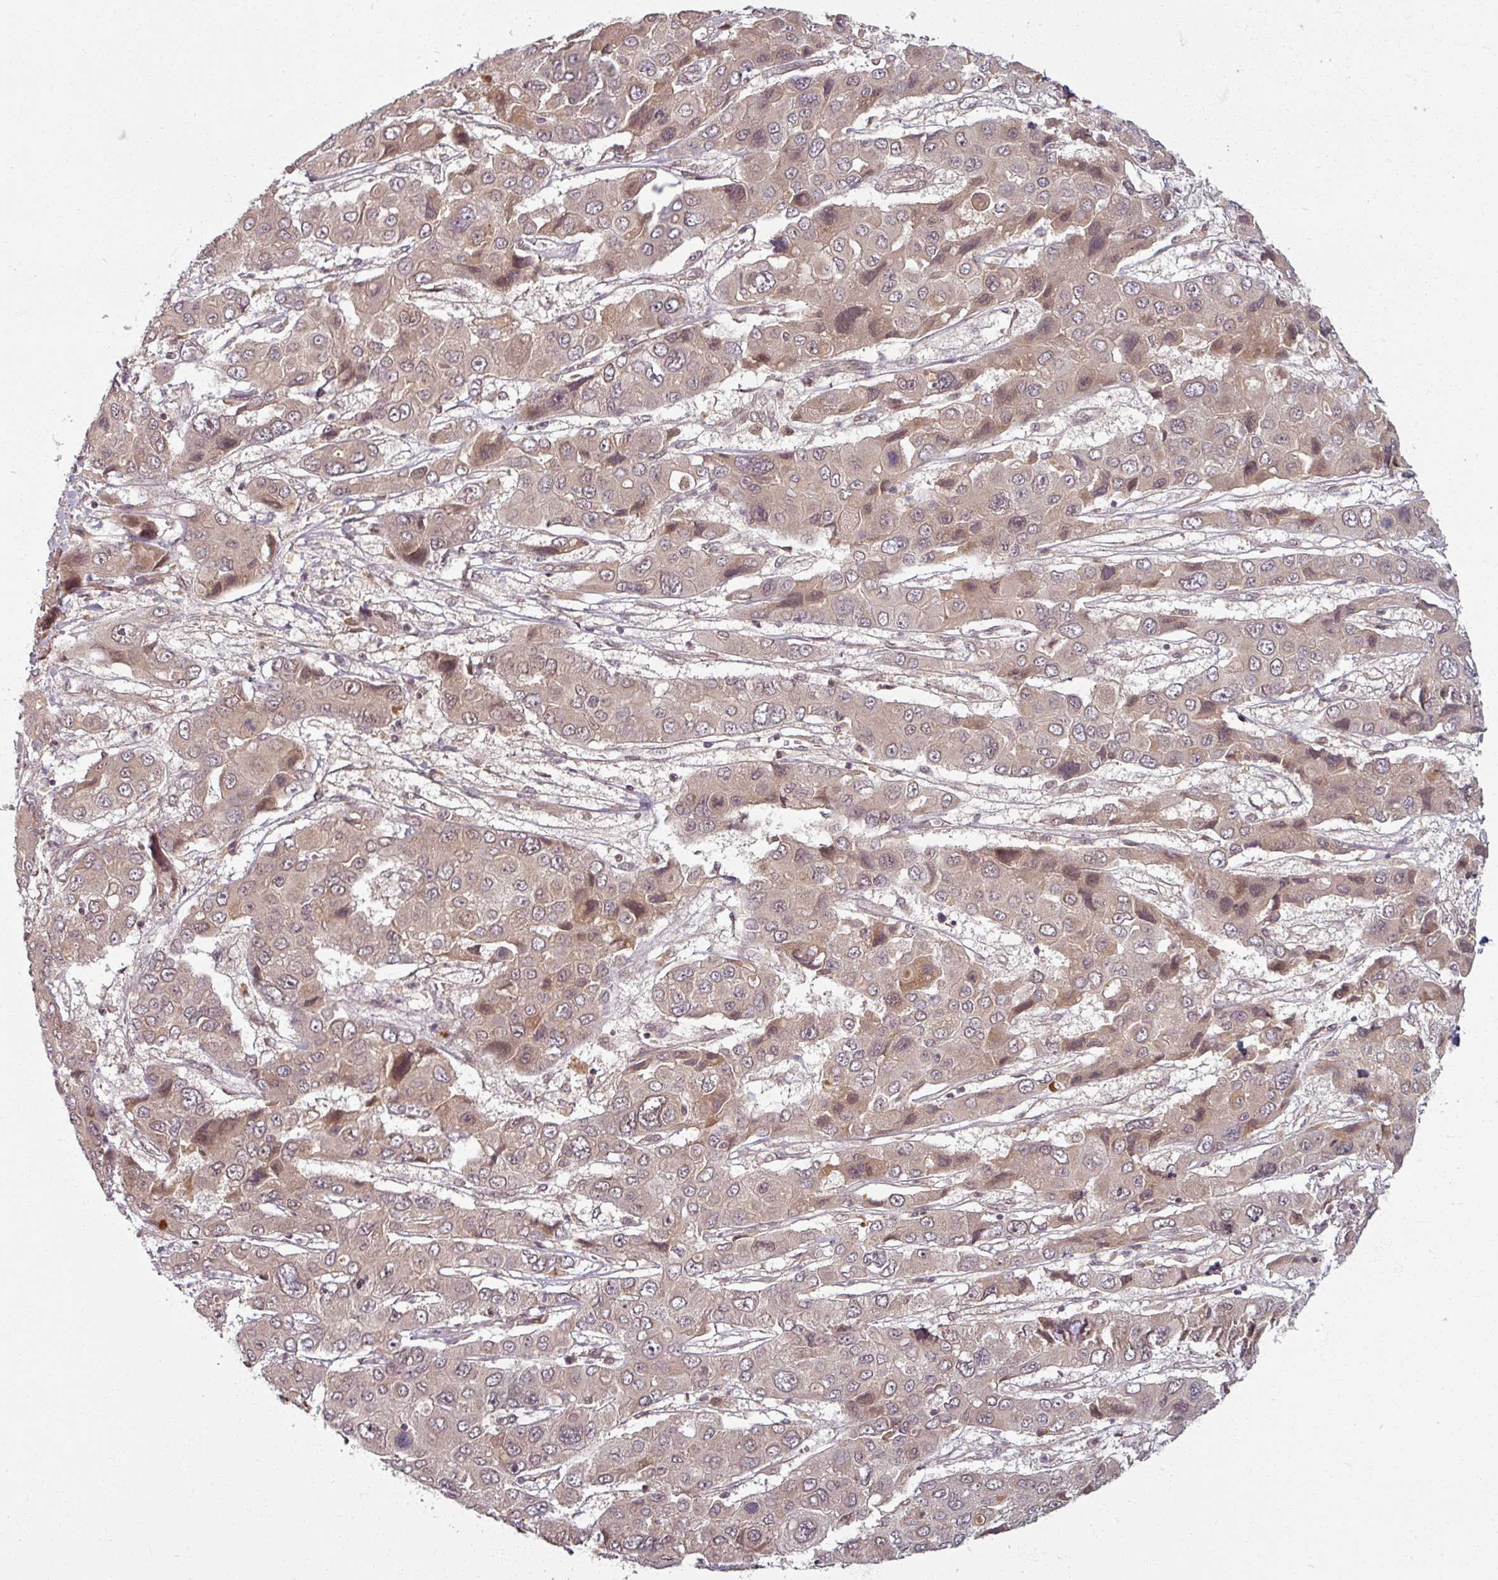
{"staining": {"intensity": "moderate", "quantity": "<25%", "location": "cytoplasmic/membranous,nuclear"}, "tissue": "liver cancer", "cell_type": "Tumor cells", "image_type": "cancer", "snomed": [{"axis": "morphology", "description": "Cholangiocarcinoma"}, {"axis": "topography", "description": "Liver"}], "caption": "Tumor cells display low levels of moderate cytoplasmic/membranous and nuclear staining in about <25% of cells in cholangiocarcinoma (liver).", "gene": "POLR2G", "patient": {"sex": "male", "age": 67}}